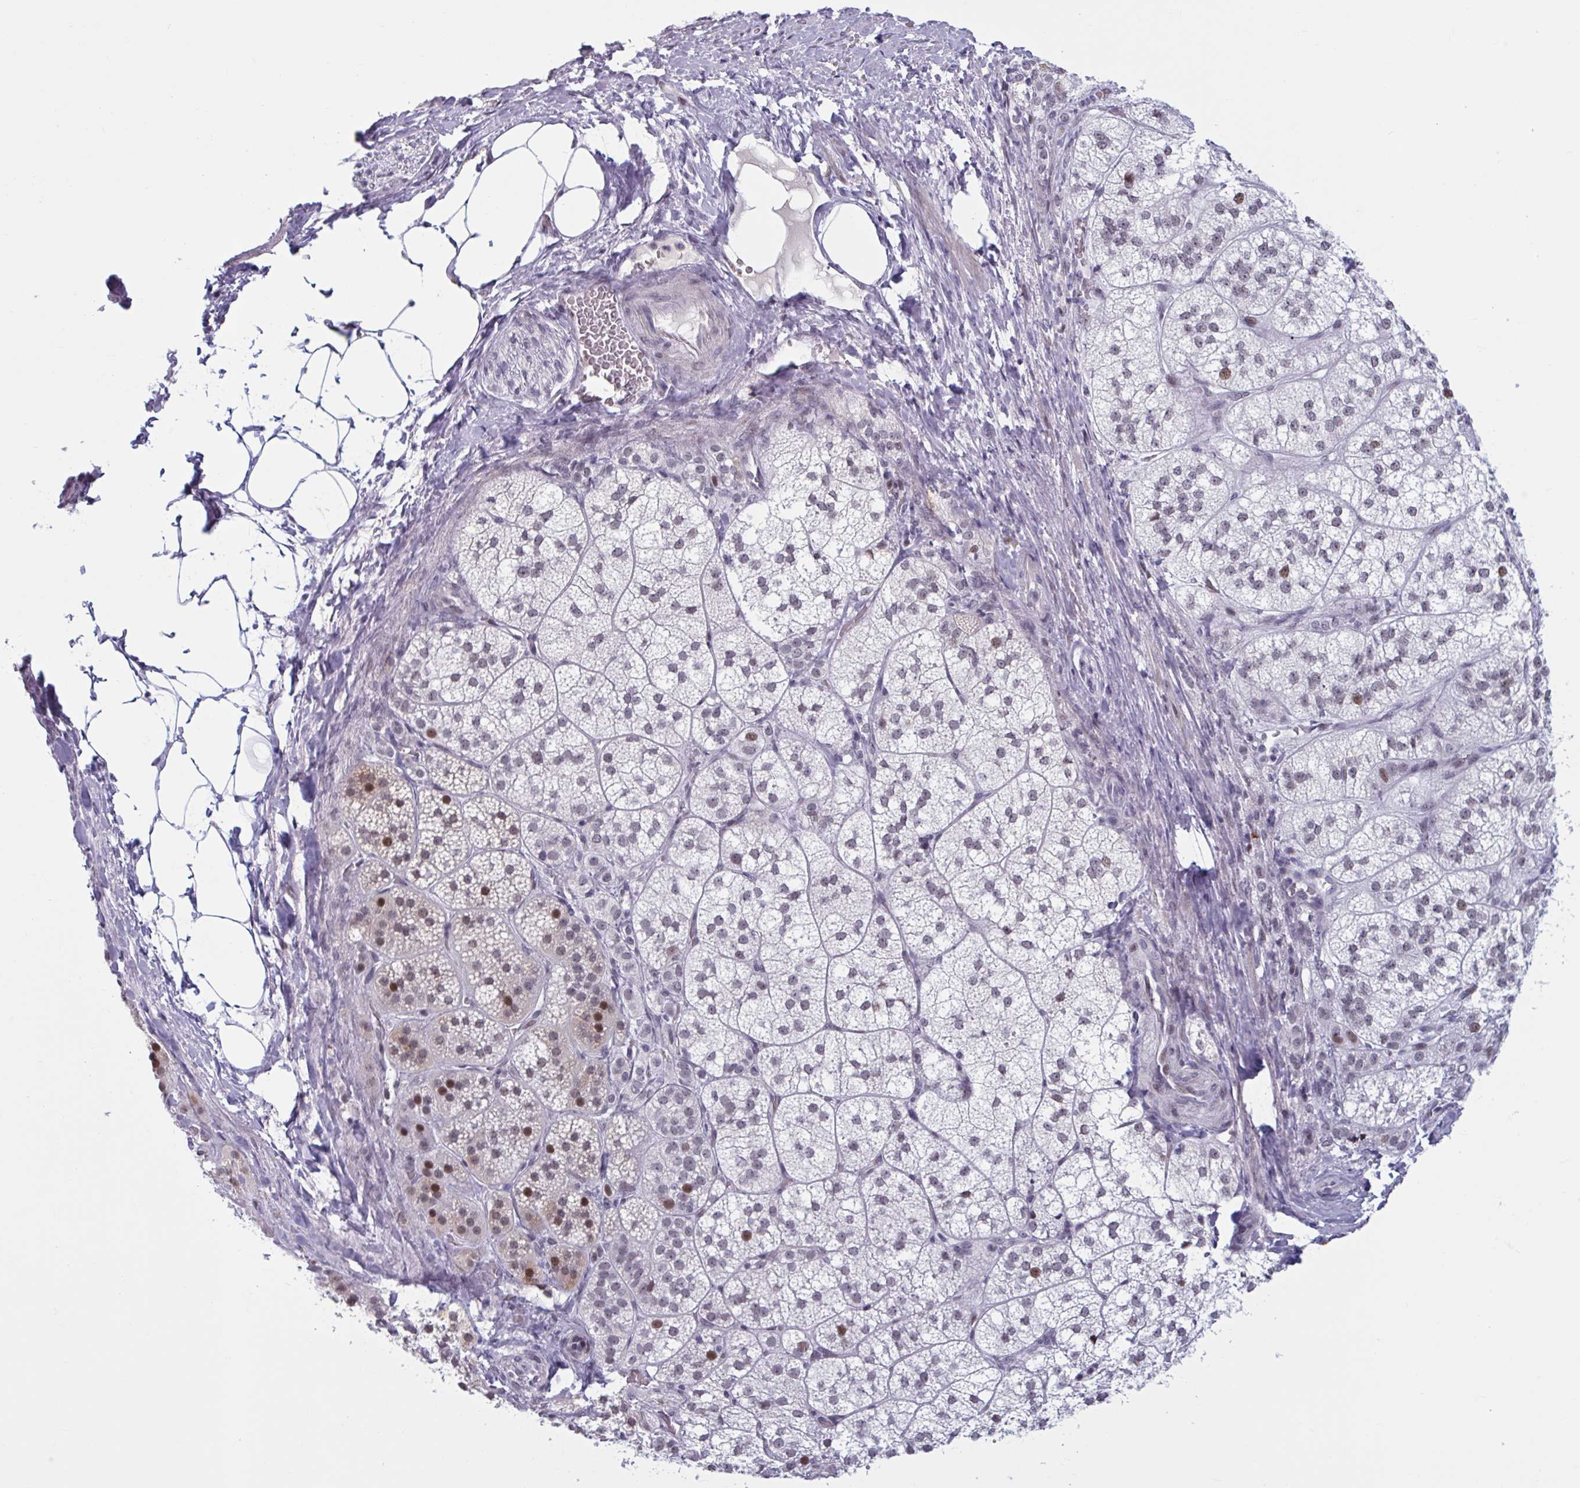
{"staining": {"intensity": "strong", "quantity": "25%-75%", "location": "nuclear"}, "tissue": "adrenal gland", "cell_type": "Glandular cells", "image_type": "normal", "snomed": [{"axis": "morphology", "description": "Normal tissue, NOS"}, {"axis": "topography", "description": "Adrenal gland"}], "caption": "Immunohistochemistry (IHC) staining of normal adrenal gland, which exhibits high levels of strong nuclear expression in approximately 25%-75% of glandular cells indicating strong nuclear protein positivity. The staining was performed using DAB (3,3'-diaminobenzidine) (brown) for protein detection and nuclei were counterstained in hematoxylin (blue).", "gene": "HSD17B6", "patient": {"sex": "female", "age": 60}}